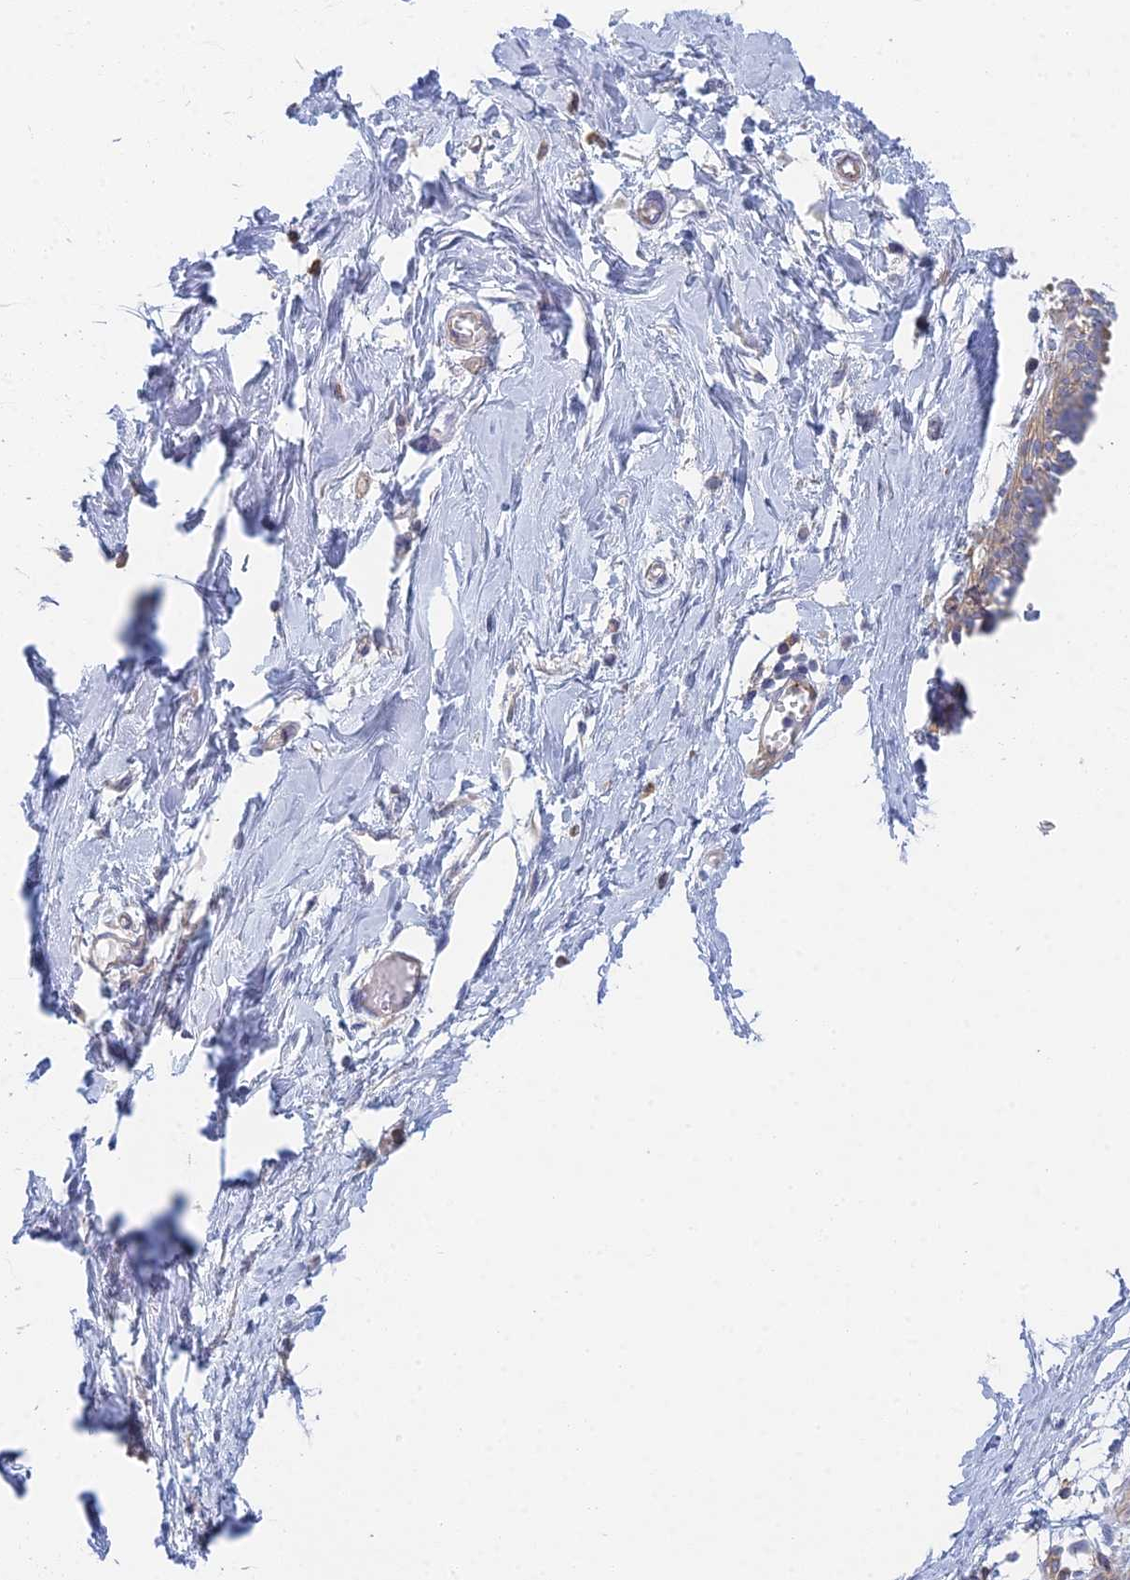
{"staining": {"intensity": "negative", "quantity": "none", "location": "none"}, "tissue": "breast", "cell_type": "Adipocytes", "image_type": "normal", "snomed": [{"axis": "morphology", "description": "Normal tissue, NOS"}, {"axis": "topography", "description": "Breast"}], "caption": "Immunohistochemistry (IHC) photomicrograph of unremarkable human breast stained for a protein (brown), which displays no staining in adipocytes.", "gene": "STRN4", "patient": {"sex": "female", "age": 27}}